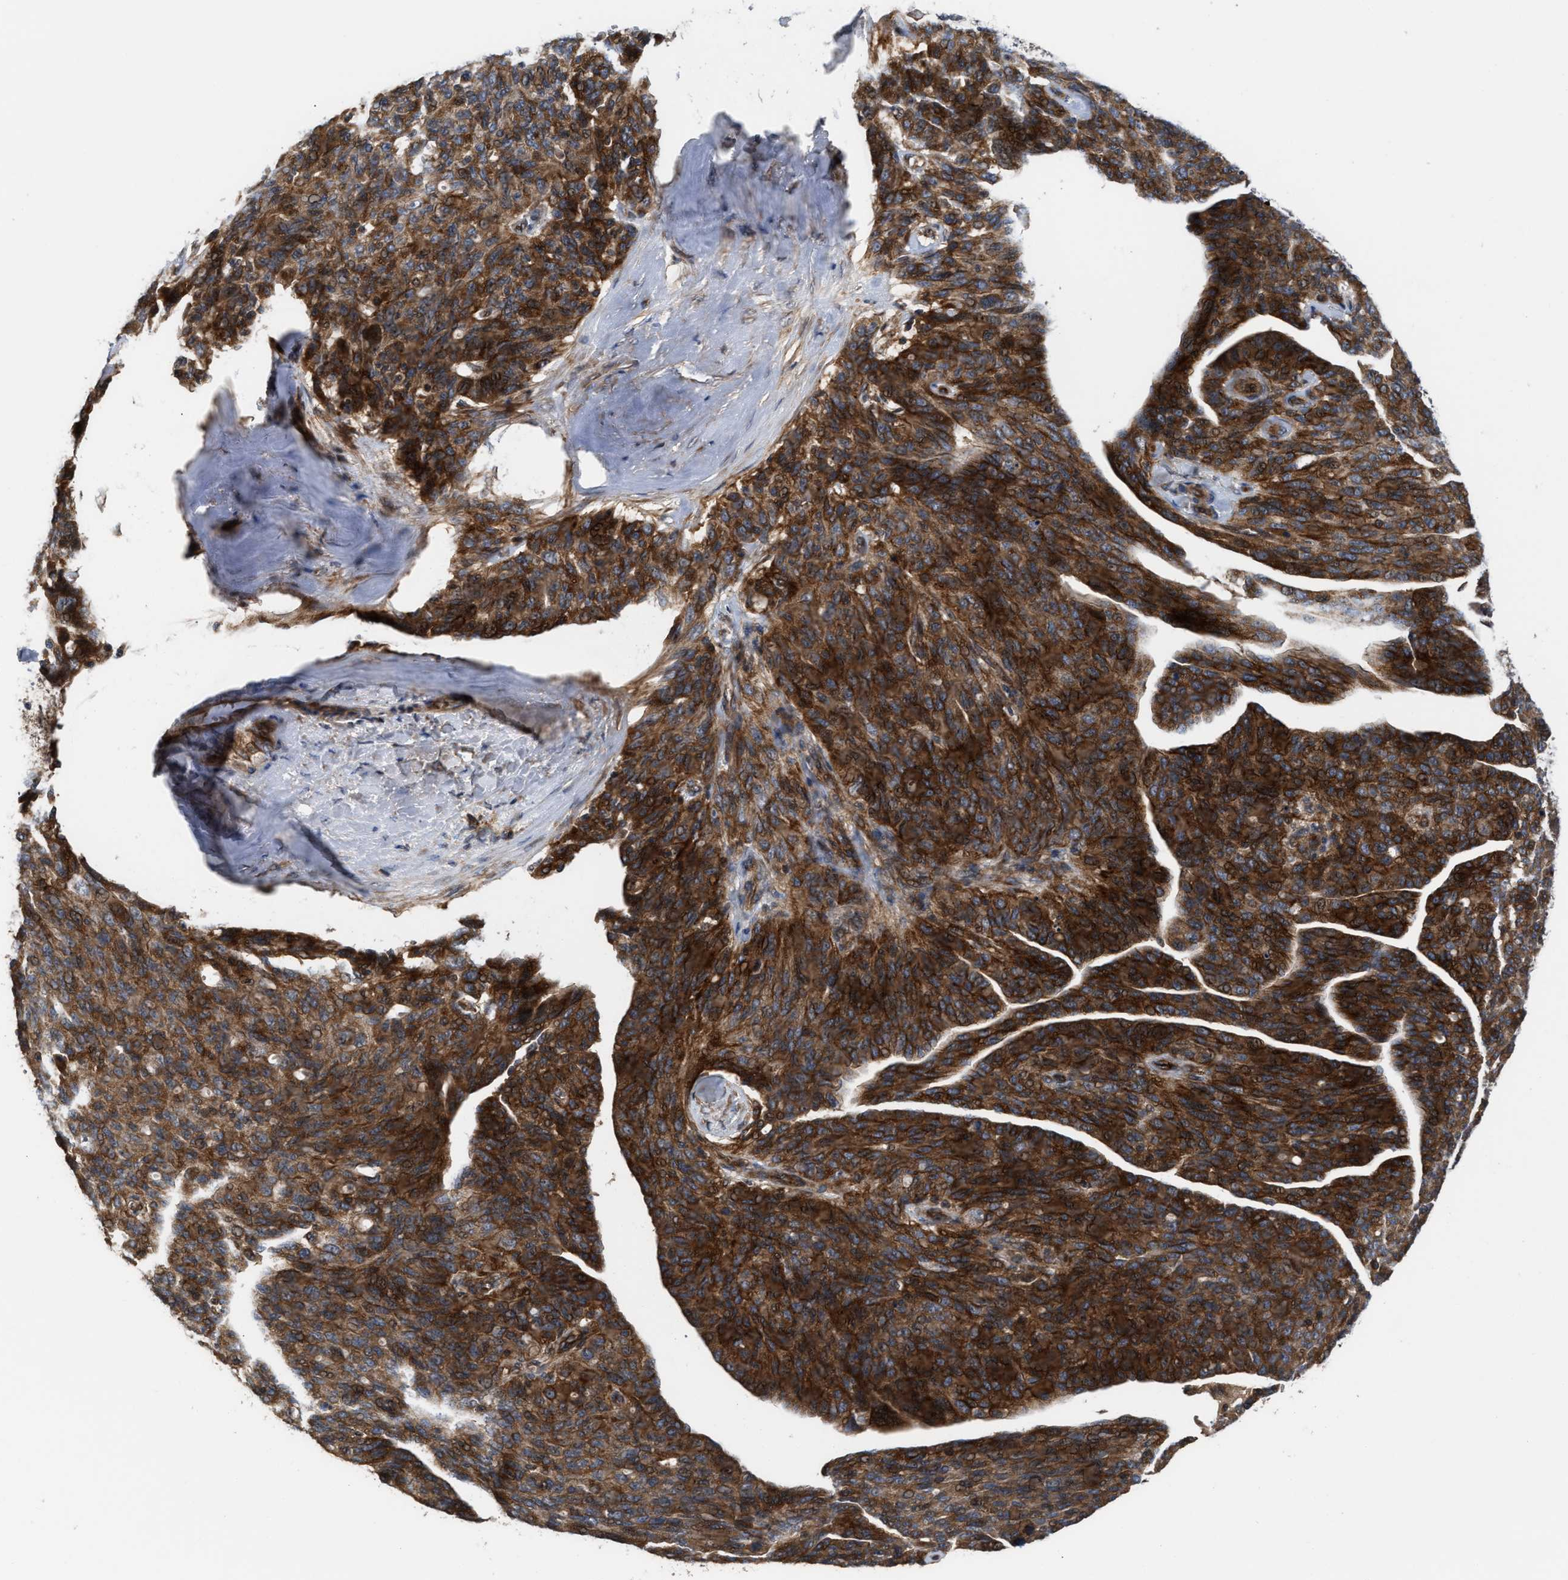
{"staining": {"intensity": "strong", "quantity": ">75%", "location": "cytoplasmic/membranous,nuclear"}, "tissue": "ovarian cancer", "cell_type": "Tumor cells", "image_type": "cancer", "snomed": [{"axis": "morphology", "description": "Carcinoma, endometroid"}, {"axis": "topography", "description": "Ovary"}], "caption": "Immunohistochemistry (IHC) (DAB (3,3'-diaminobenzidine)) staining of human endometroid carcinoma (ovarian) demonstrates strong cytoplasmic/membranous and nuclear protein expression in approximately >75% of tumor cells.", "gene": "STAU1", "patient": {"sex": "female", "age": 60}}